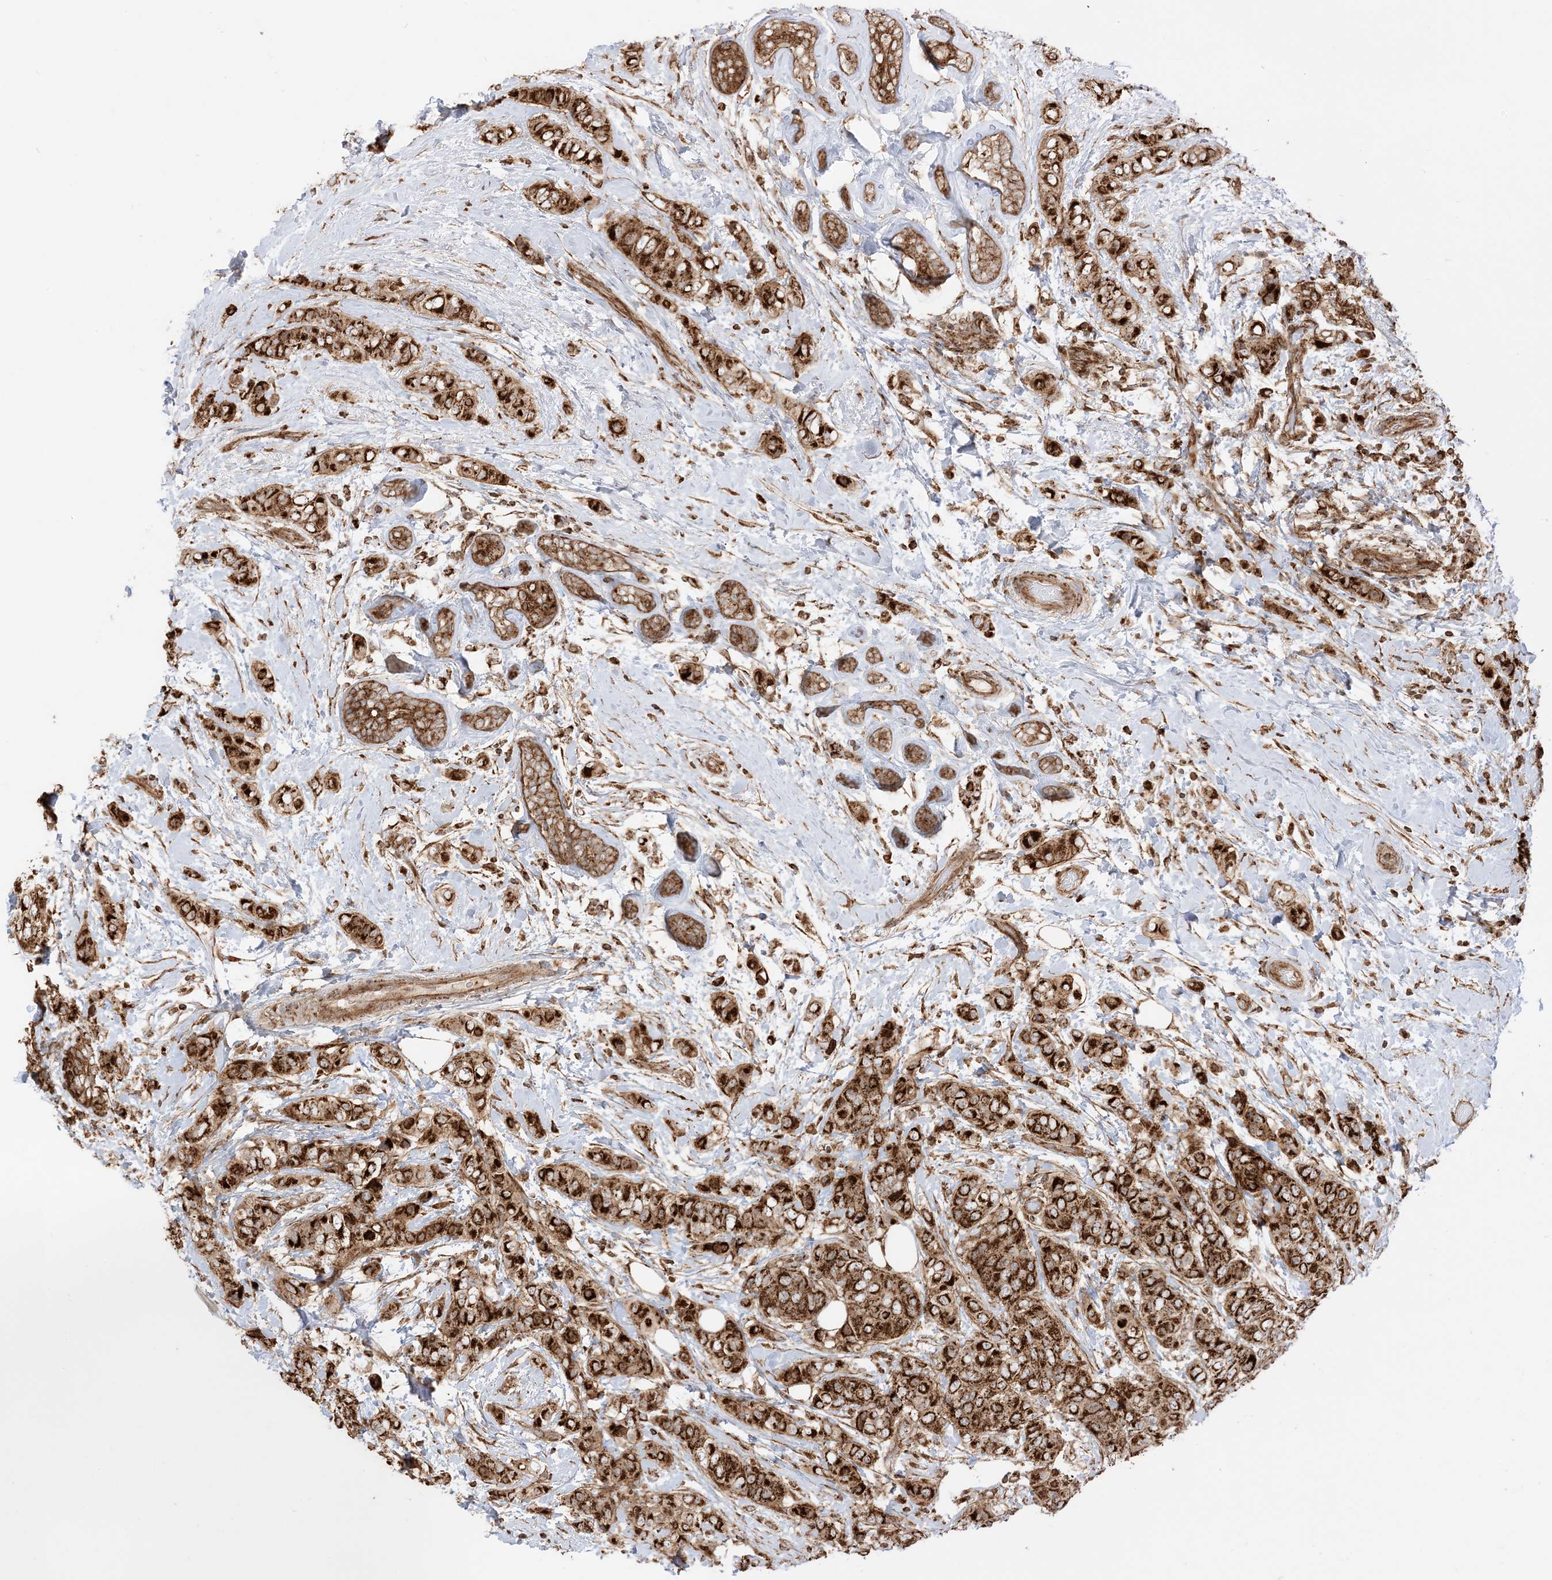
{"staining": {"intensity": "strong", "quantity": ">75%", "location": "cytoplasmic/membranous"}, "tissue": "breast cancer", "cell_type": "Tumor cells", "image_type": "cancer", "snomed": [{"axis": "morphology", "description": "Lobular carcinoma"}, {"axis": "topography", "description": "Breast"}], "caption": "Human breast lobular carcinoma stained with a brown dye shows strong cytoplasmic/membranous positive positivity in about >75% of tumor cells.", "gene": "N4BP3", "patient": {"sex": "female", "age": 51}}